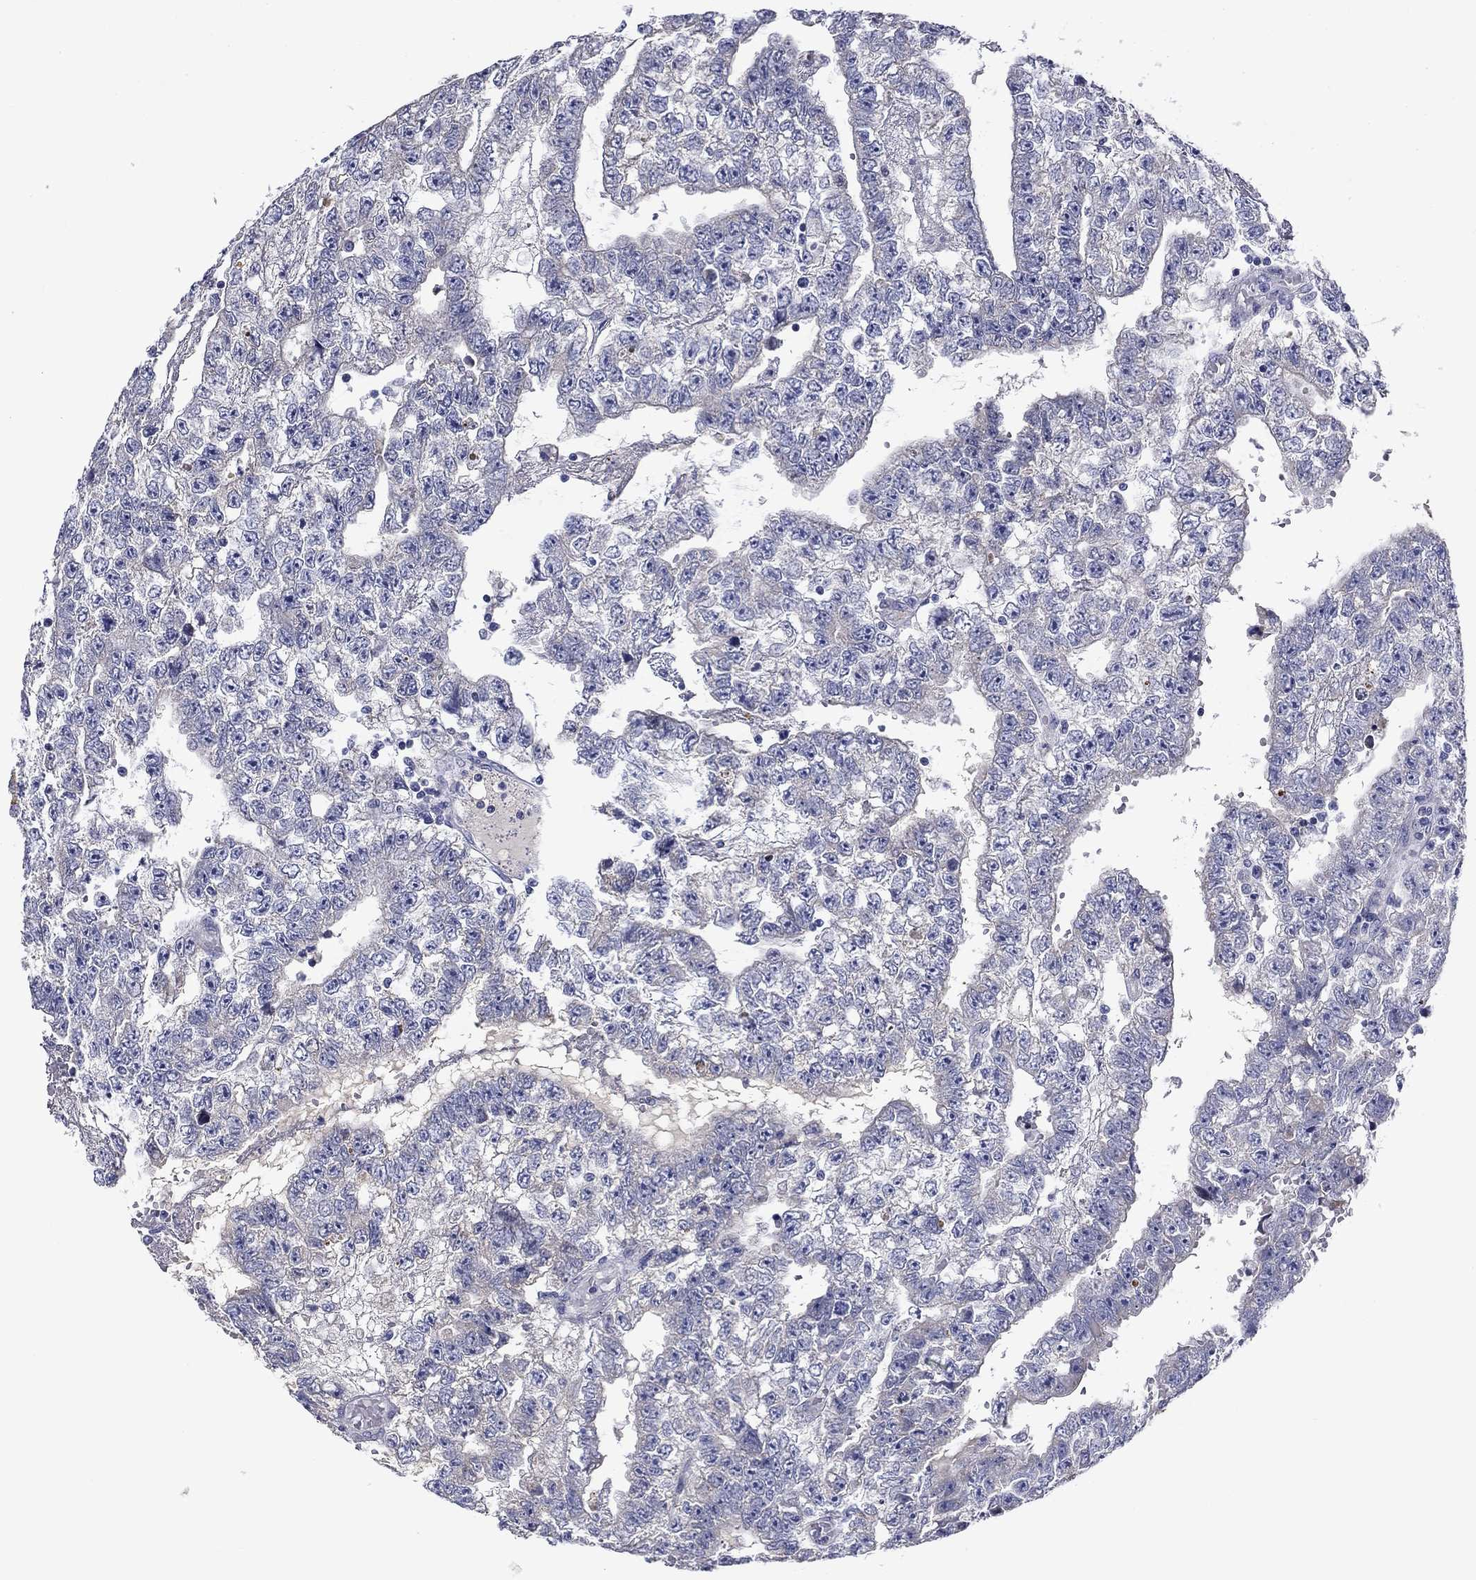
{"staining": {"intensity": "negative", "quantity": "none", "location": "none"}, "tissue": "testis cancer", "cell_type": "Tumor cells", "image_type": "cancer", "snomed": [{"axis": "morphology", "description": "Carcinoma, Embryonal, NOS"}, {"axis": "topography", "description": "Testis"}], "caption": "The photomicrograph exhibits no significant expression in tumor cells of testis cancer (embryonal carcinoma).", "gene": "SPATA7", "patient": {"sex": "male", "age": 25}}